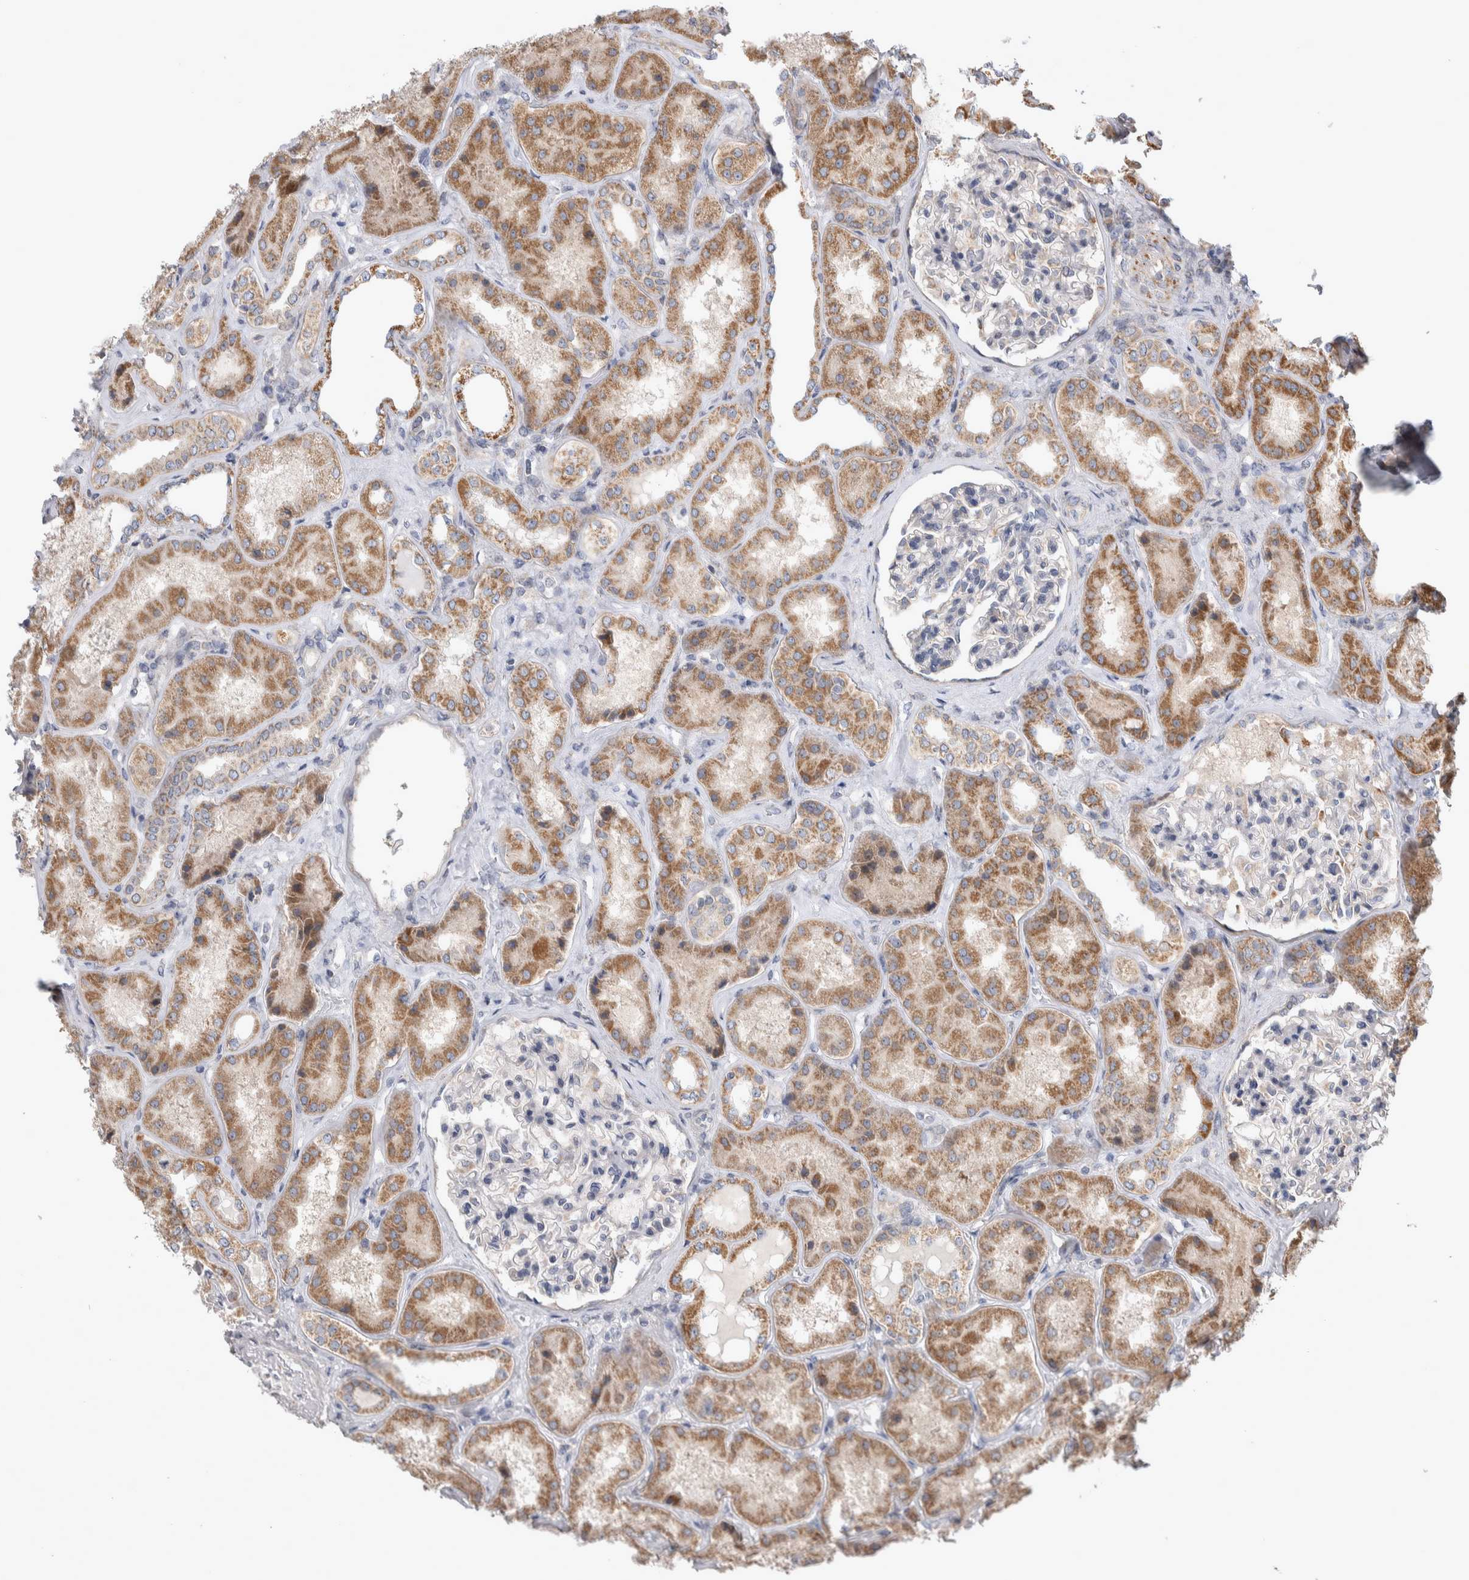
{"staining": {"intensity": "negative", "quantity": "none", "location": "none"}, "tissue": "kidney", "cell_type": "Cells in glomeruli", "image_type": "normal", "snomed": [{"axis": "morphology", "description": "Normal tissue, NOS"}, {"axis": "topography", "description": "Kidney"}], "caption": "Histopathology image shows no protein expression in cells in glomeruli of benign kidney.", "gene": "SCO1", "patient": {"sex": "female", "age": 56}}